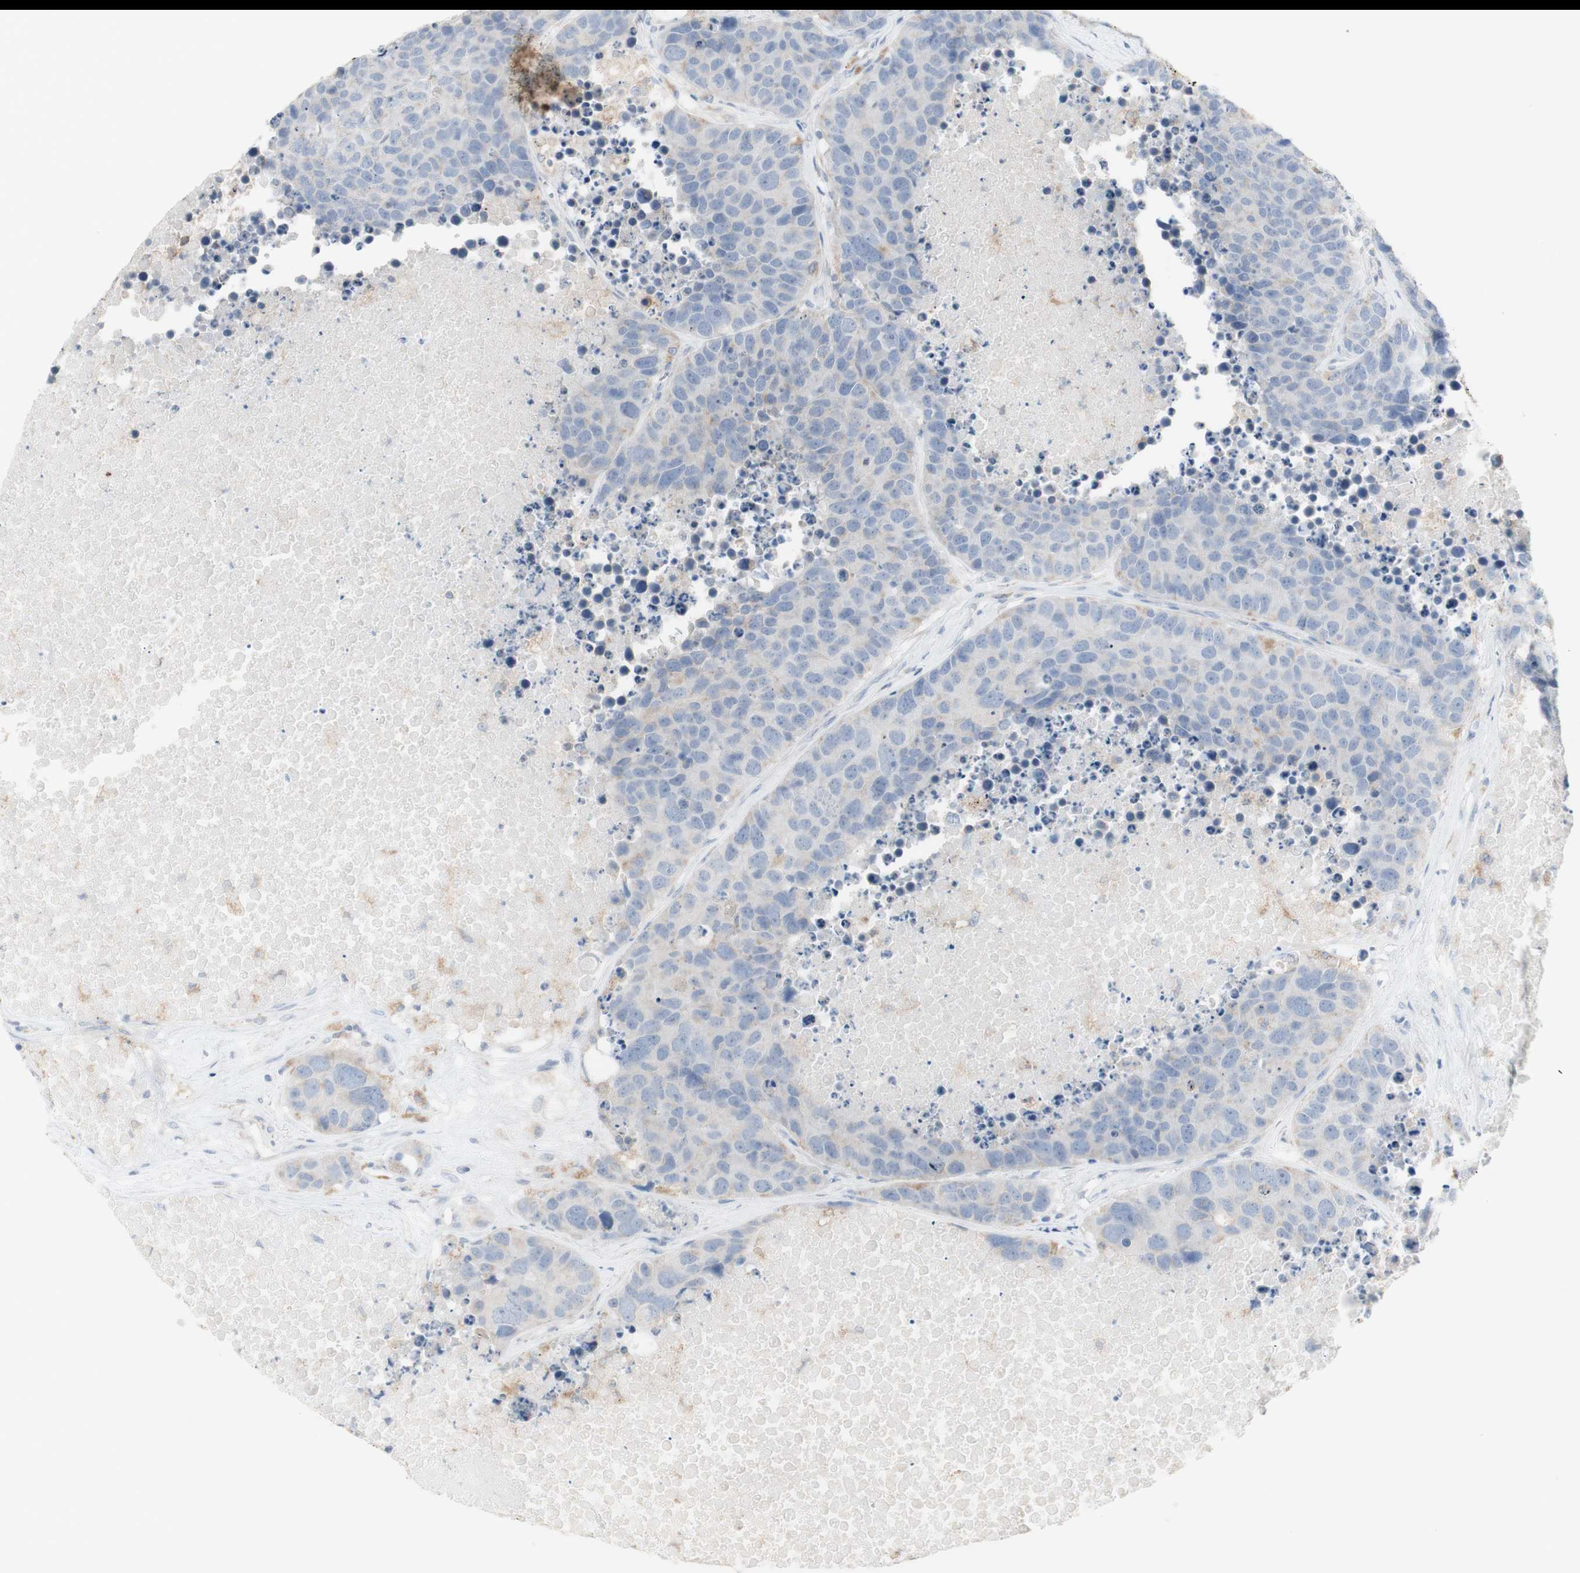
{"staining": {"intensity": "negative", "quantity": "none", "location": "none"}, "tissue": "carcinoid", "cell_type": "Tumor cells", "image_type": "cancer", "snomed": [{"axis": "morphology", "description": "Carcinoid, malignant, NOS"}, {"axis": "topography", "description": "Lung"}], "caption": "Immunohistochemistry (IHC) histopathology image of human carcinoid (malignant) stained for a protein (brown), which reveals no staining in tumor cells. (DAB (3,3'-diaminobenzidine) immunohistochemistry, high magnification).", "gene": "ATP6V1B1", "patient": {"sex": "male", "age": 60}}